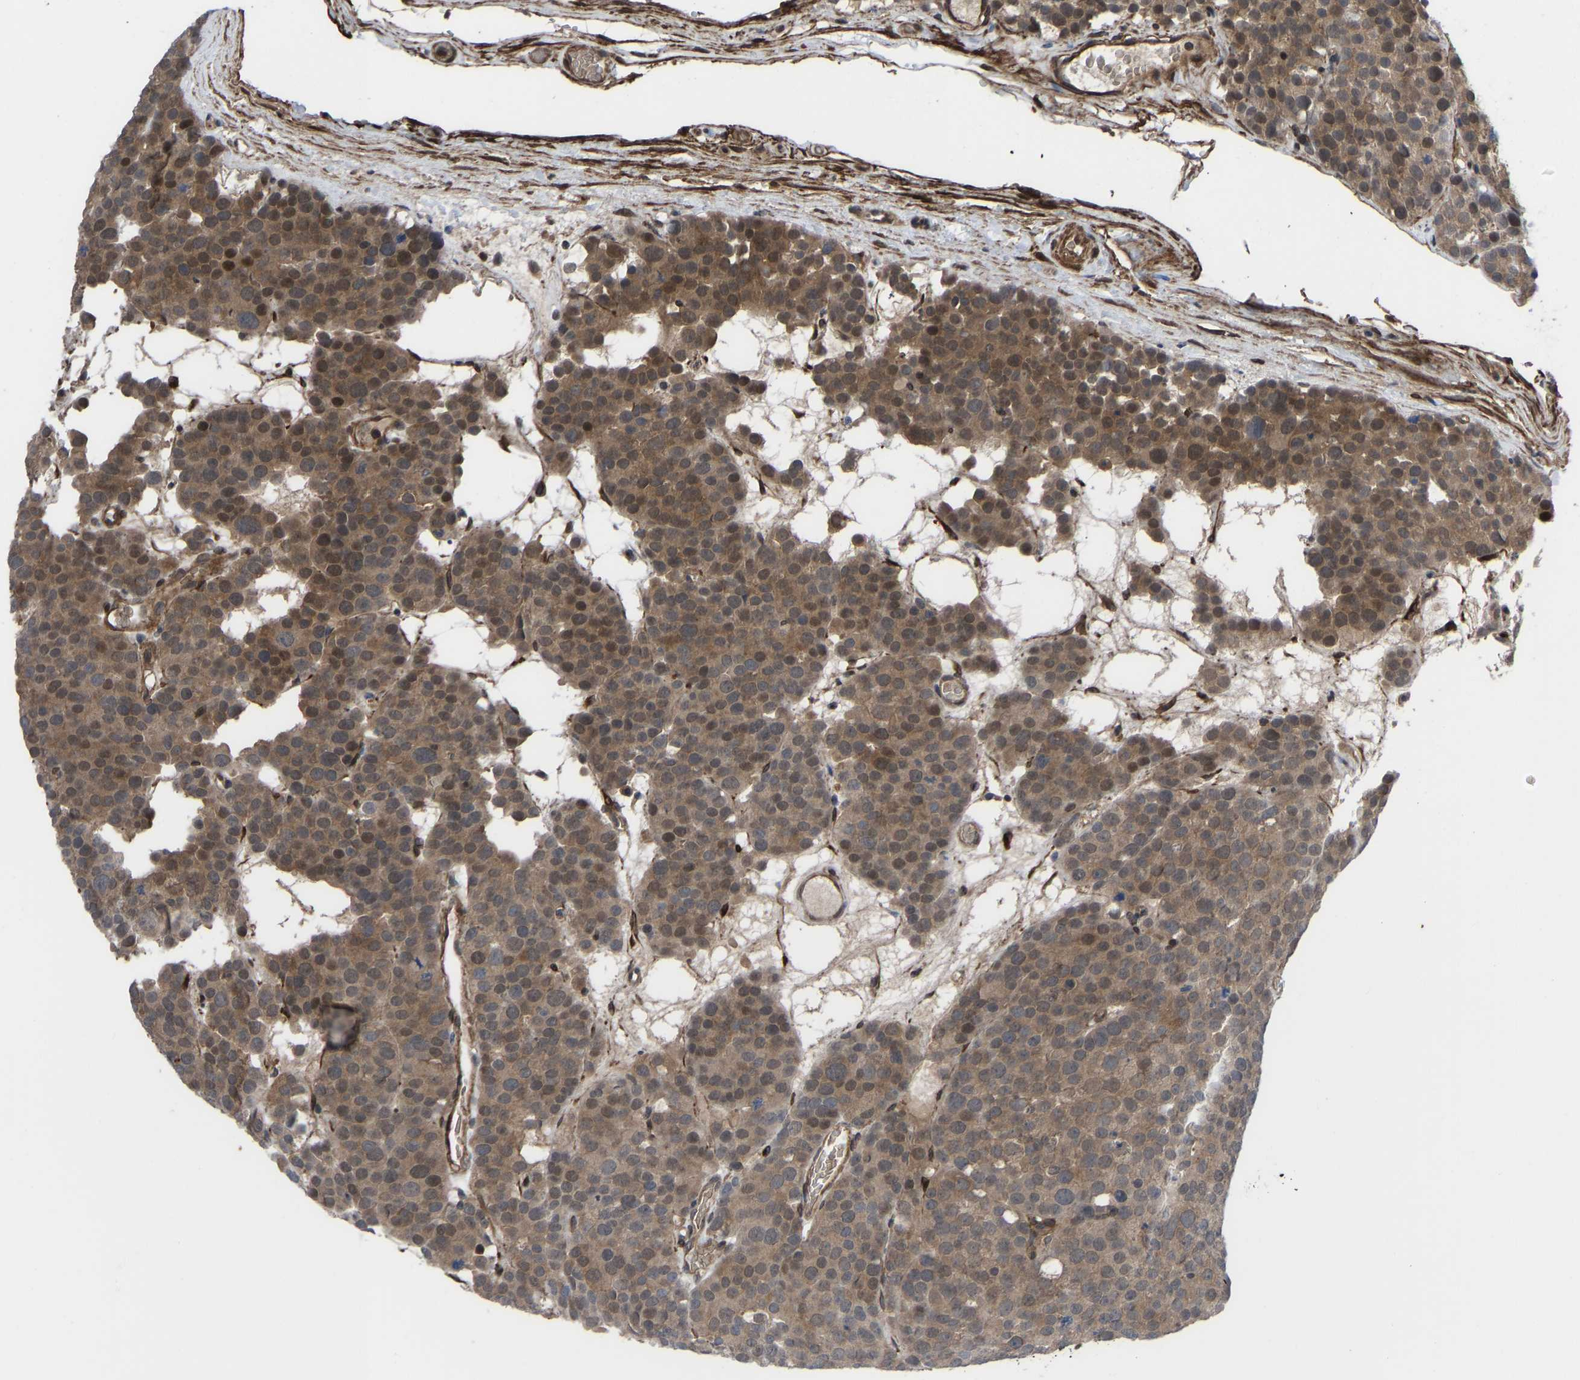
{"staining": {"intensity": "moderate", "quantity": ">75%", "location": "cytoplasmic/membranous,nuclear"}, "tissue": "testis cancer", "cell_type": "Tumor cells", "image_type": "cancer", "snomed": [{"axis": "morphology", "description": "Seminoma, NOS"}, {"axis": "topography", "description": "Testis"}], "caption": "Testis cancer stained for a protein (brown) reveals moderate cytoplasmic/membranous and nuclear positive staining in approximately >75% of tumor cells.", "gene": "CYP7B1", "patient": {"sex": "male", "age": 71}}